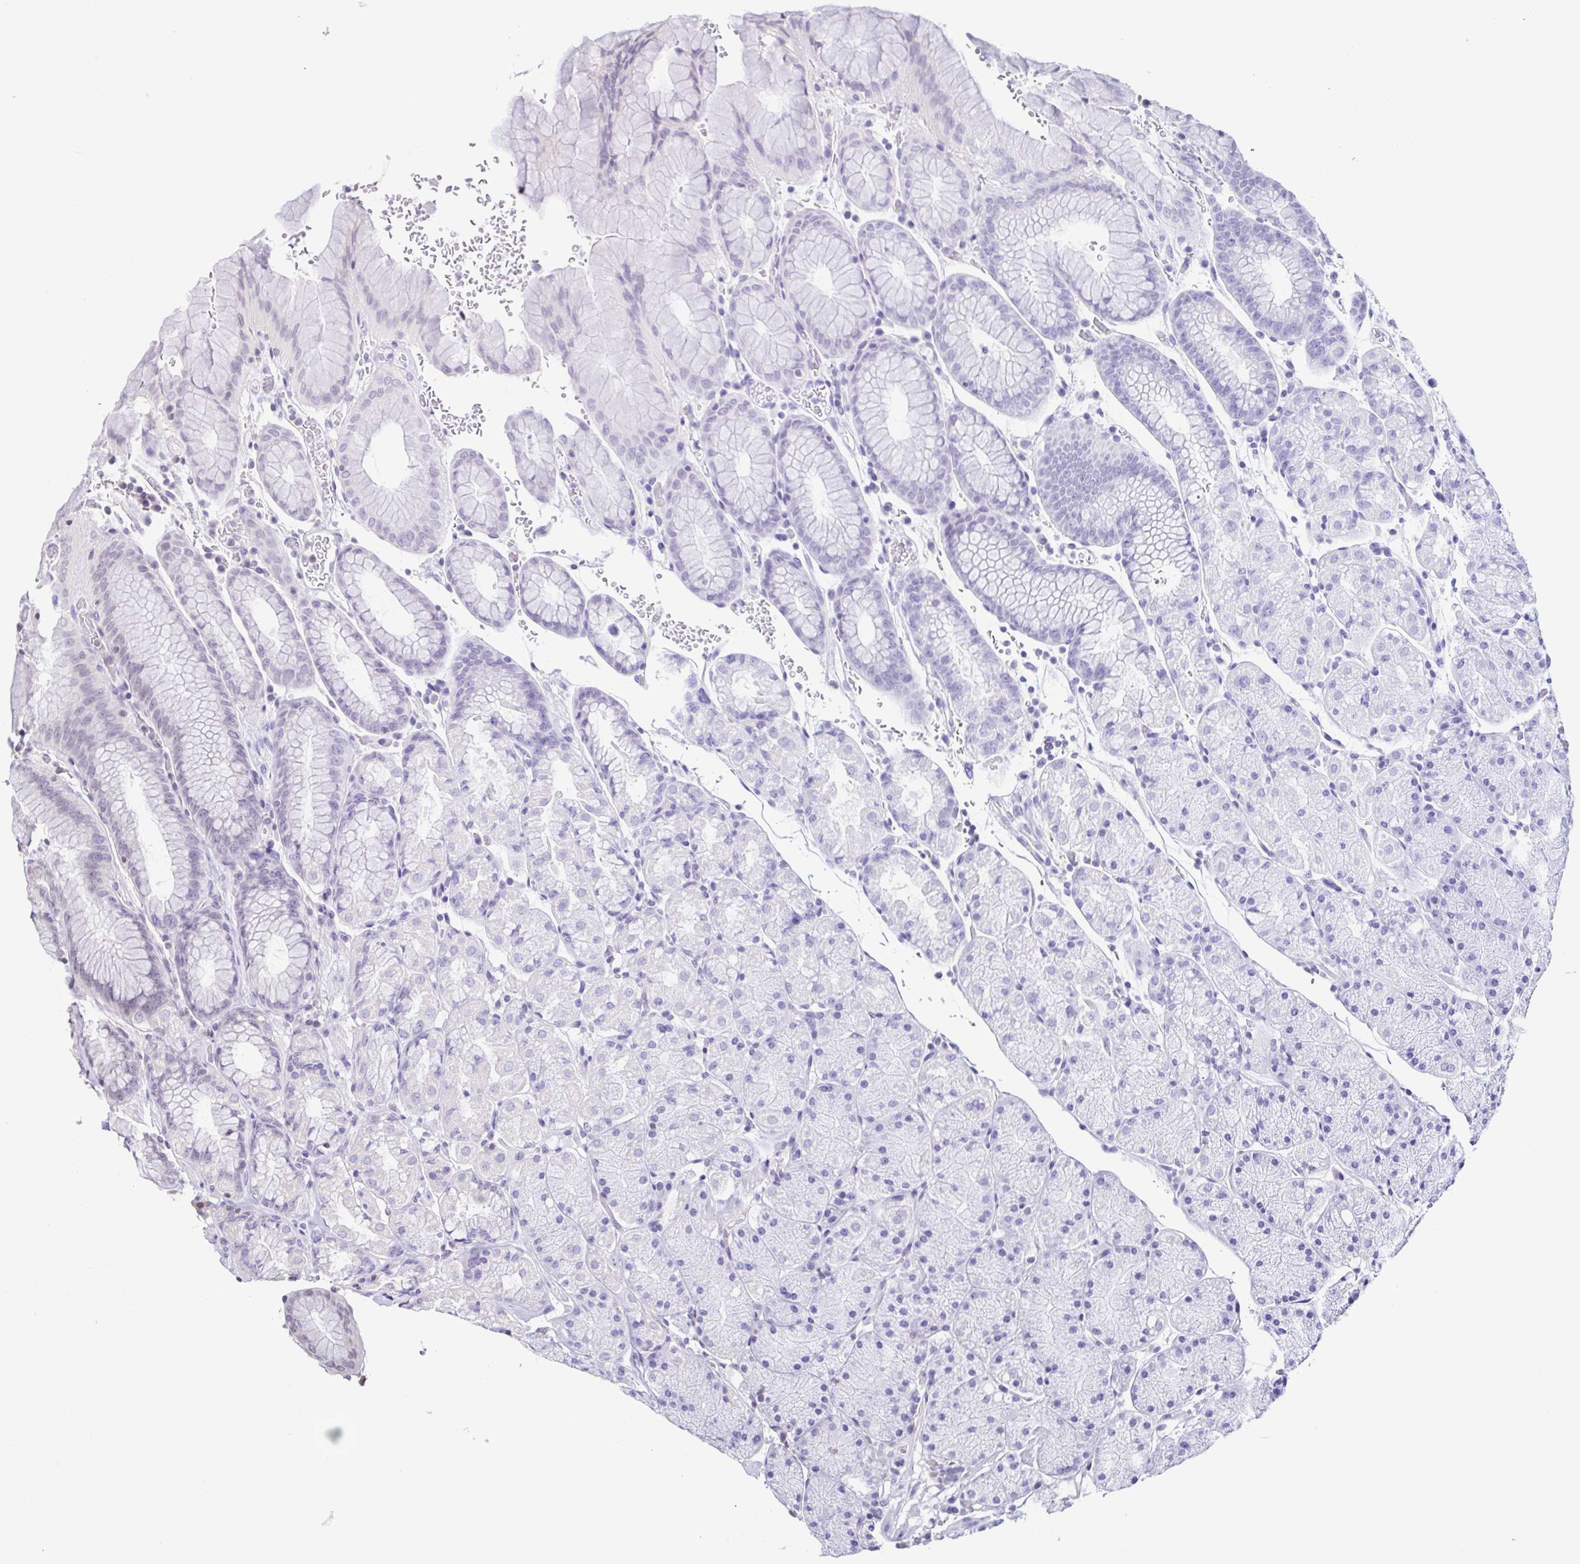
{"staining": {"intensity": "negative", "quantity": "none", "location": "none"}, "tissue": "stomach", "cell_type": "Glandular cells", "image_type": "normal", "snomed": [{"axis": "morphology", "description": "Normal tissue, NOS"}, {"axis": "topography", "description": "Stomach, upper"}, {"axis": "topography", "description": "Stomach"}], "caption": "Glandular cells show no significant expression in unremarkable stomach.", "gene": "PSMB9", "patient": {"sex": "male", "age": 76}}